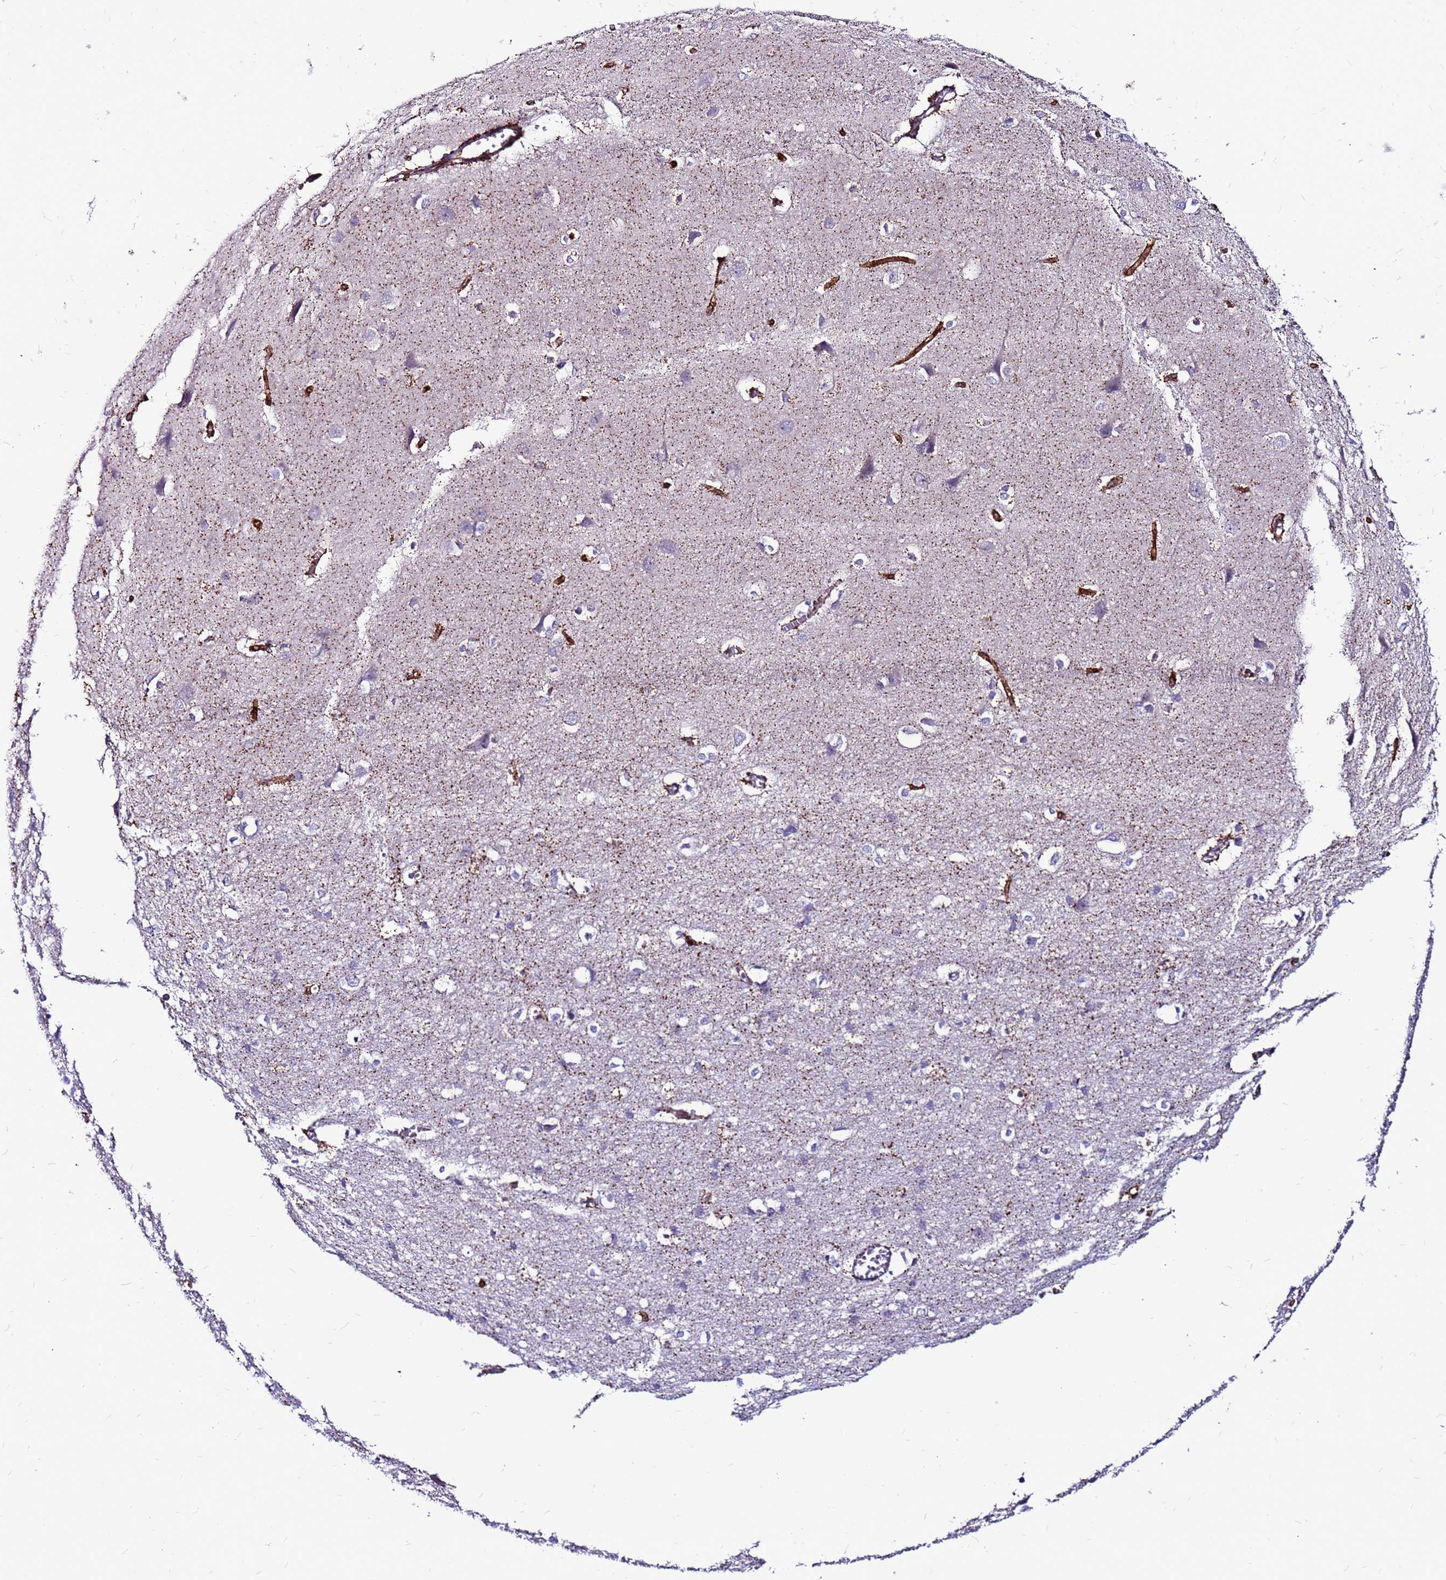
{"staining": {"intensity": "moderate", "quantity": ">75%", "location": "cytoplasmic/membranous"}, "tissue": "cerebral cortex", "cell_type": "Endothelial cells", "image_type": "normal", "snomed": [{"axis": "morphology", "description": "Normal tissue, NOS"}, {"axis": "topography", "description": "Cerebral cortex"}], "caption": "High-magnification brightfield microscopy of benign cerebral cortex stained with DAB (brown) and counterstained with hematoxylin (blue). endothelial cells exhibit moderate cytoplasmic/membranous expression is identified in about>75% of cells. (Brightfield microscopy of DAB IHC at high magnification).", "gene": "CCDC71", "patient": {"sex": "male", "age": 37}}